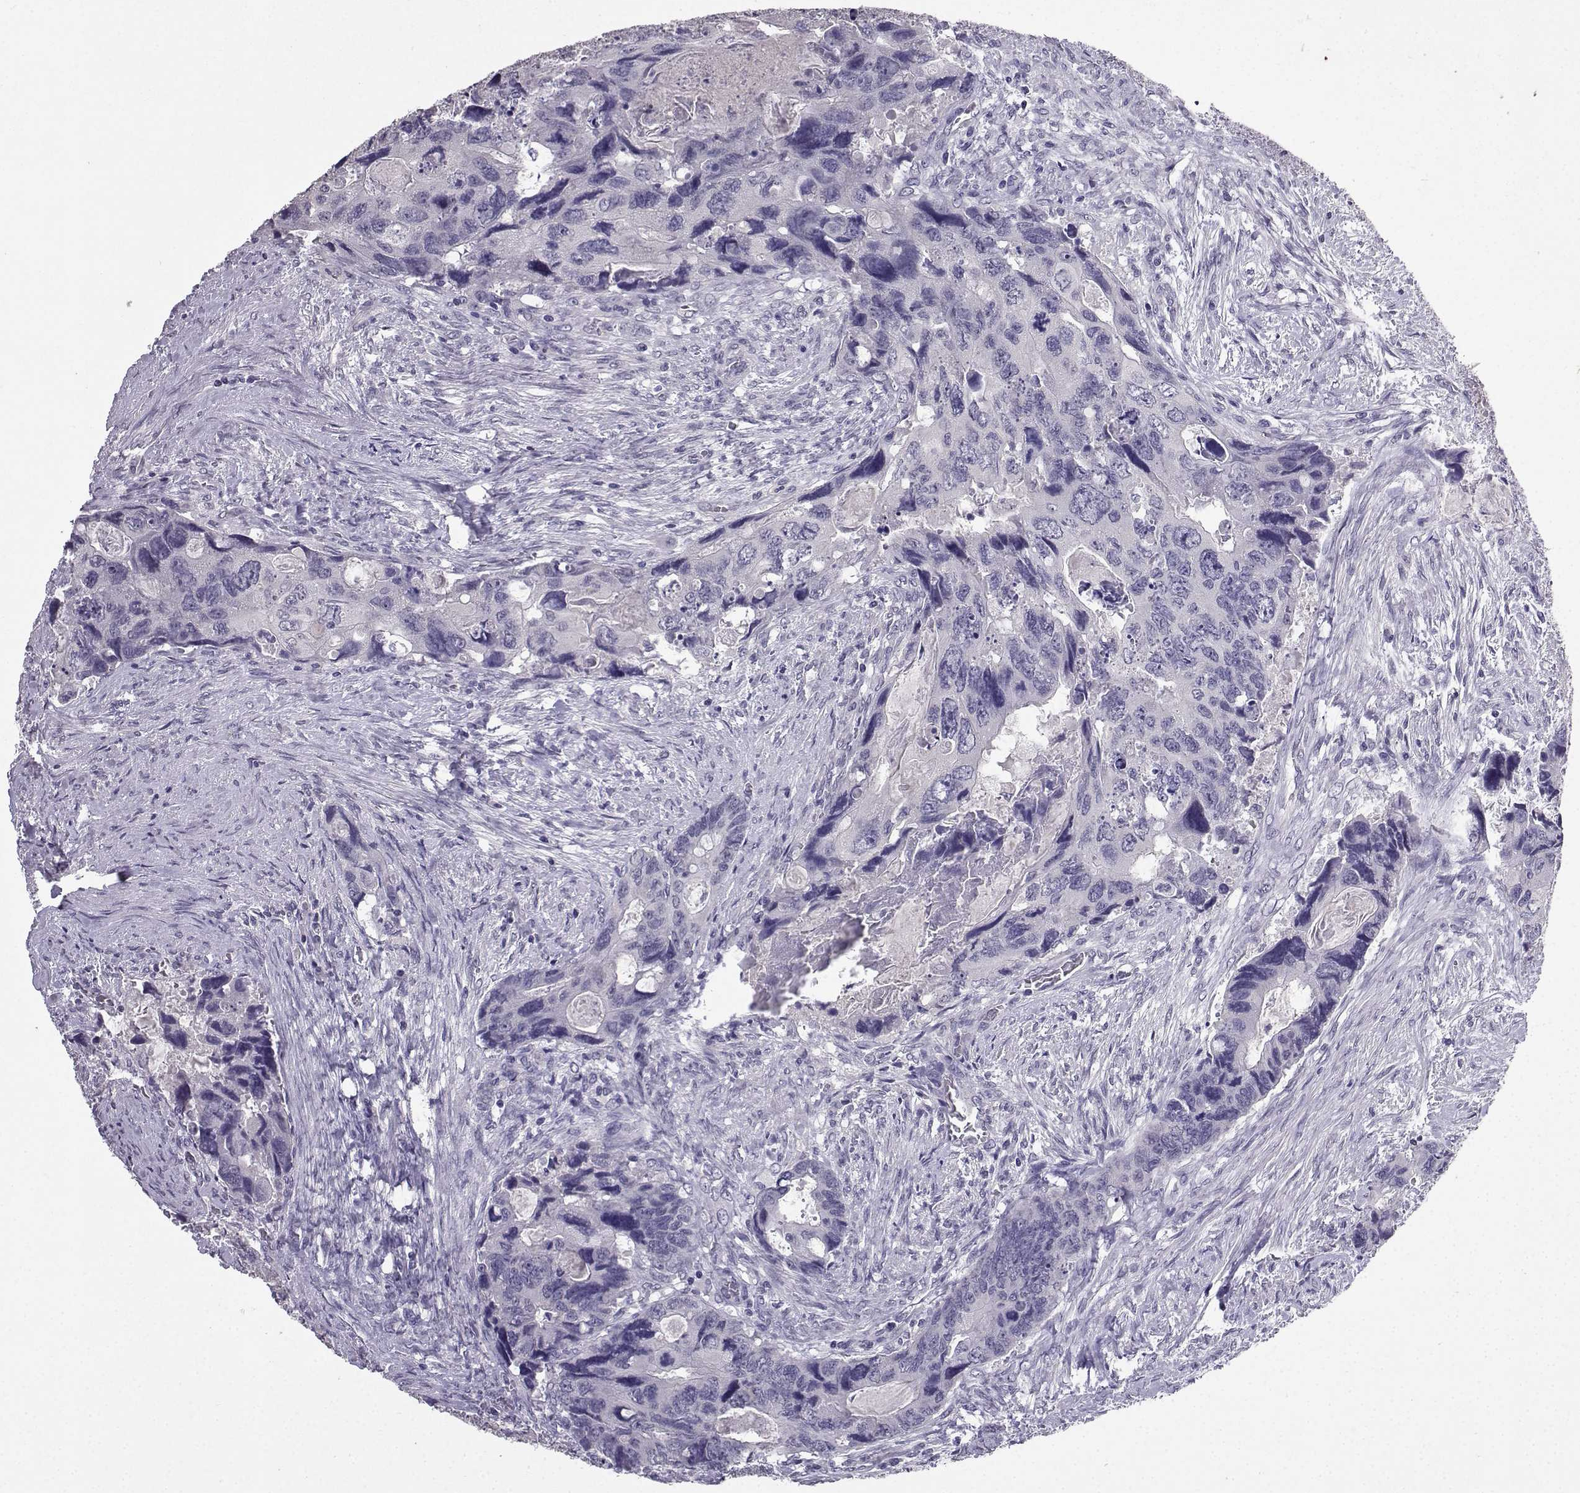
{"staining": {"intensity": "negative", "quantity": "none", "location": "none"}, "tissue": "colorectal cancer", "cell_type": "Tumor cells", "image_type": "cancer", "snomed": [{"axis": "morphology", "description": "Adenocarcinoma, NOS"}, {"axis": "topography", "description": "Rectum"}], "caption": "Immunohistochemical staining of colorectal cancer exhibits no significant expression in tumor cells.", "gene": "SPAG11B", "patient": {"sex": "male", "age": 62}}